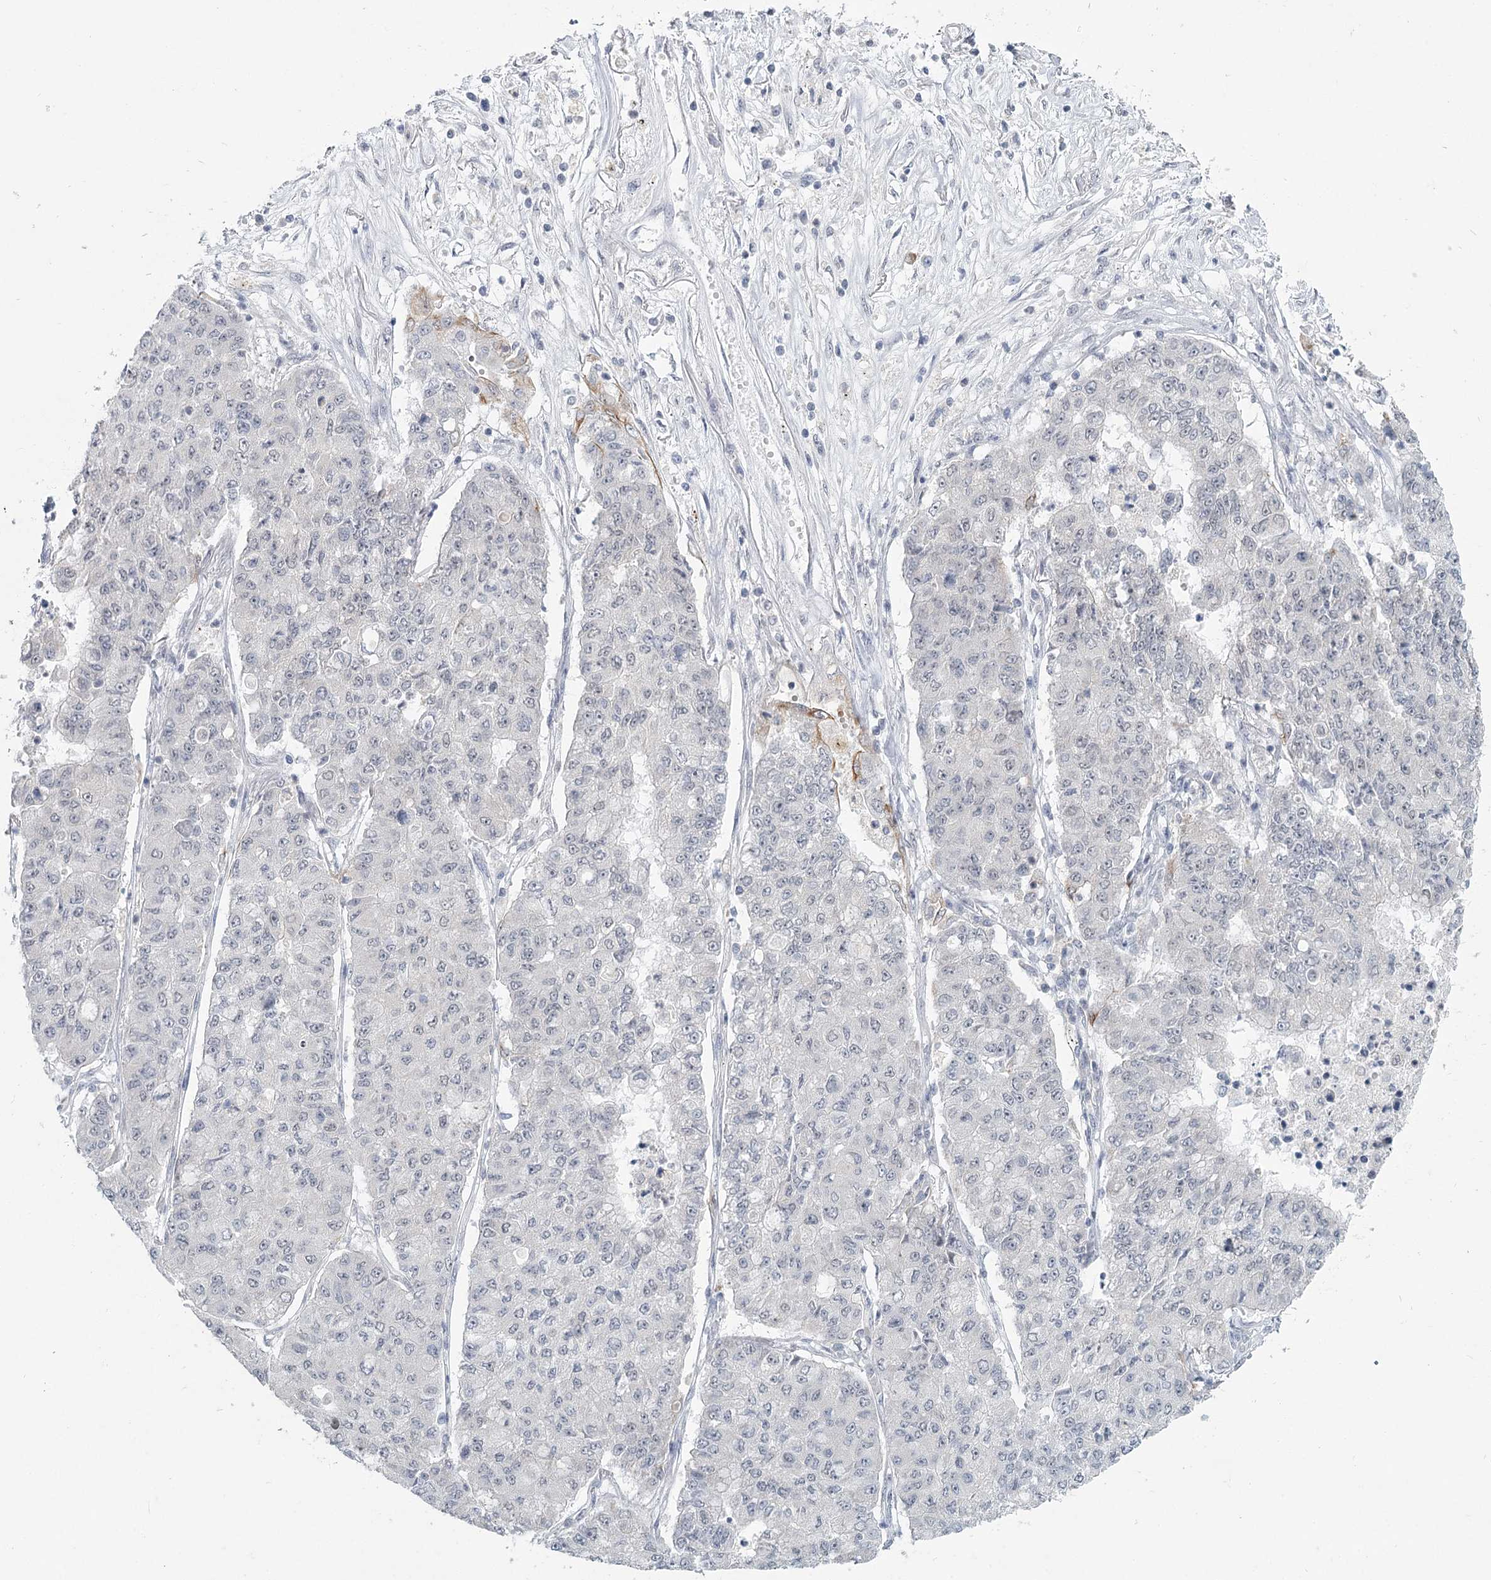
{"staining": {"intensity": "negative", "quantity": "none", "location": "none"}, "tissue": "lung cancer", "cell_type": "Tumor cells", "image_type": "cancer", "snomed": [{"axis": "morphology", "description": "Squamous cell carcinoma, NOS"}, {"axis": "topography", "description": "Lung"}], "caption": "Histopathology image shows no significant protein staining in tumor cells of squamous cell carcinoma (lung).", "gene": "TMEM70", "patient": {"sex": "male", "age": 74}}